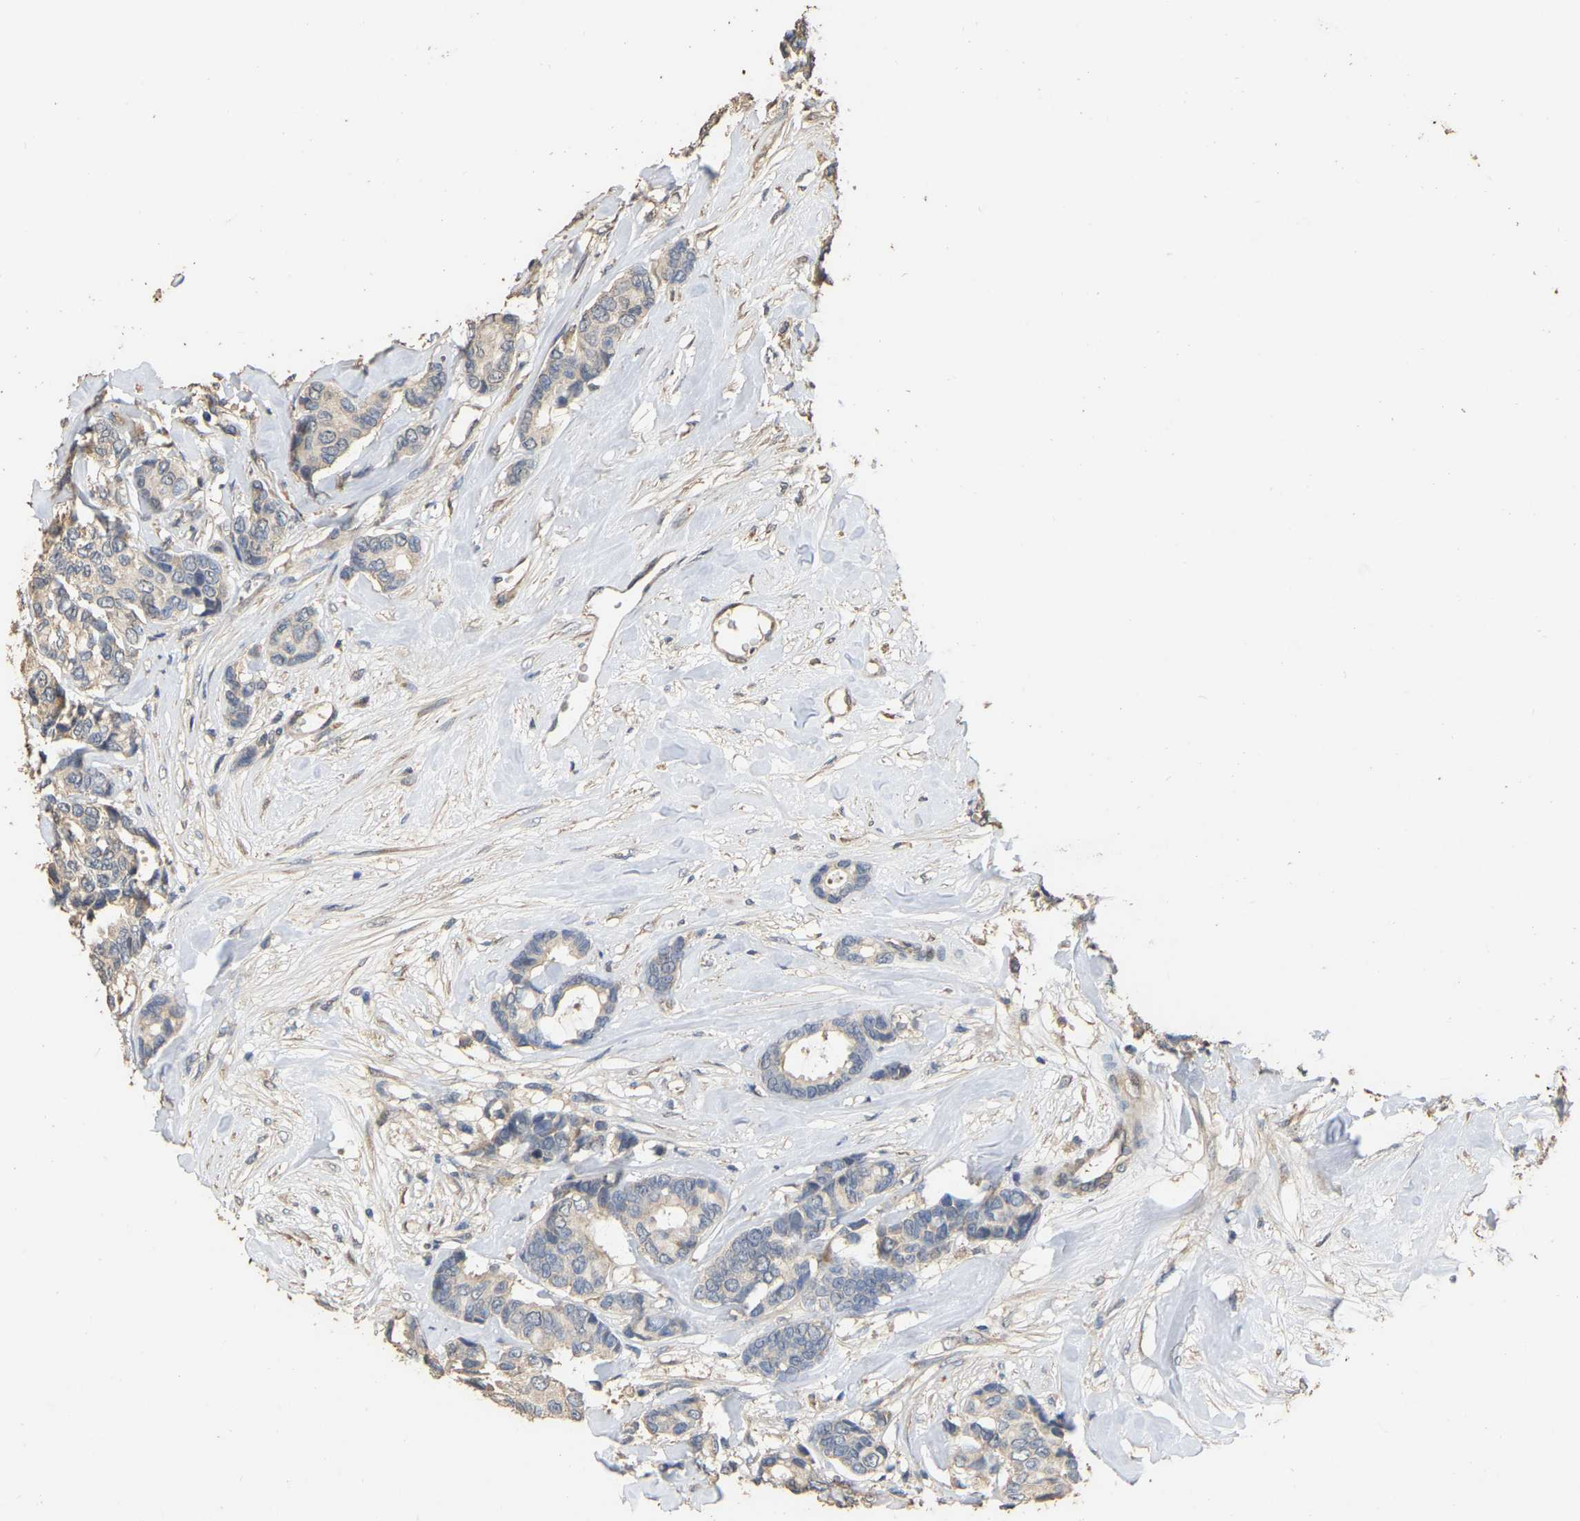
{"staining": {"intensity": "negative", "quantity": "none", "location": "none"}, "tissue": "breast cancer", "cell_type": "Tumor cells", "image_type": "cancer", "snomed": [{"axis": "morphology", "description": "Duct carcinoma"}, {"axis": "topography", "description": "Breast"}], "caption": "Immunohistochemistry of breast cancer exhibits no expression in tumor cells.", "gene": "NCS1", "patient": {"sex": "female", "age": 87}}